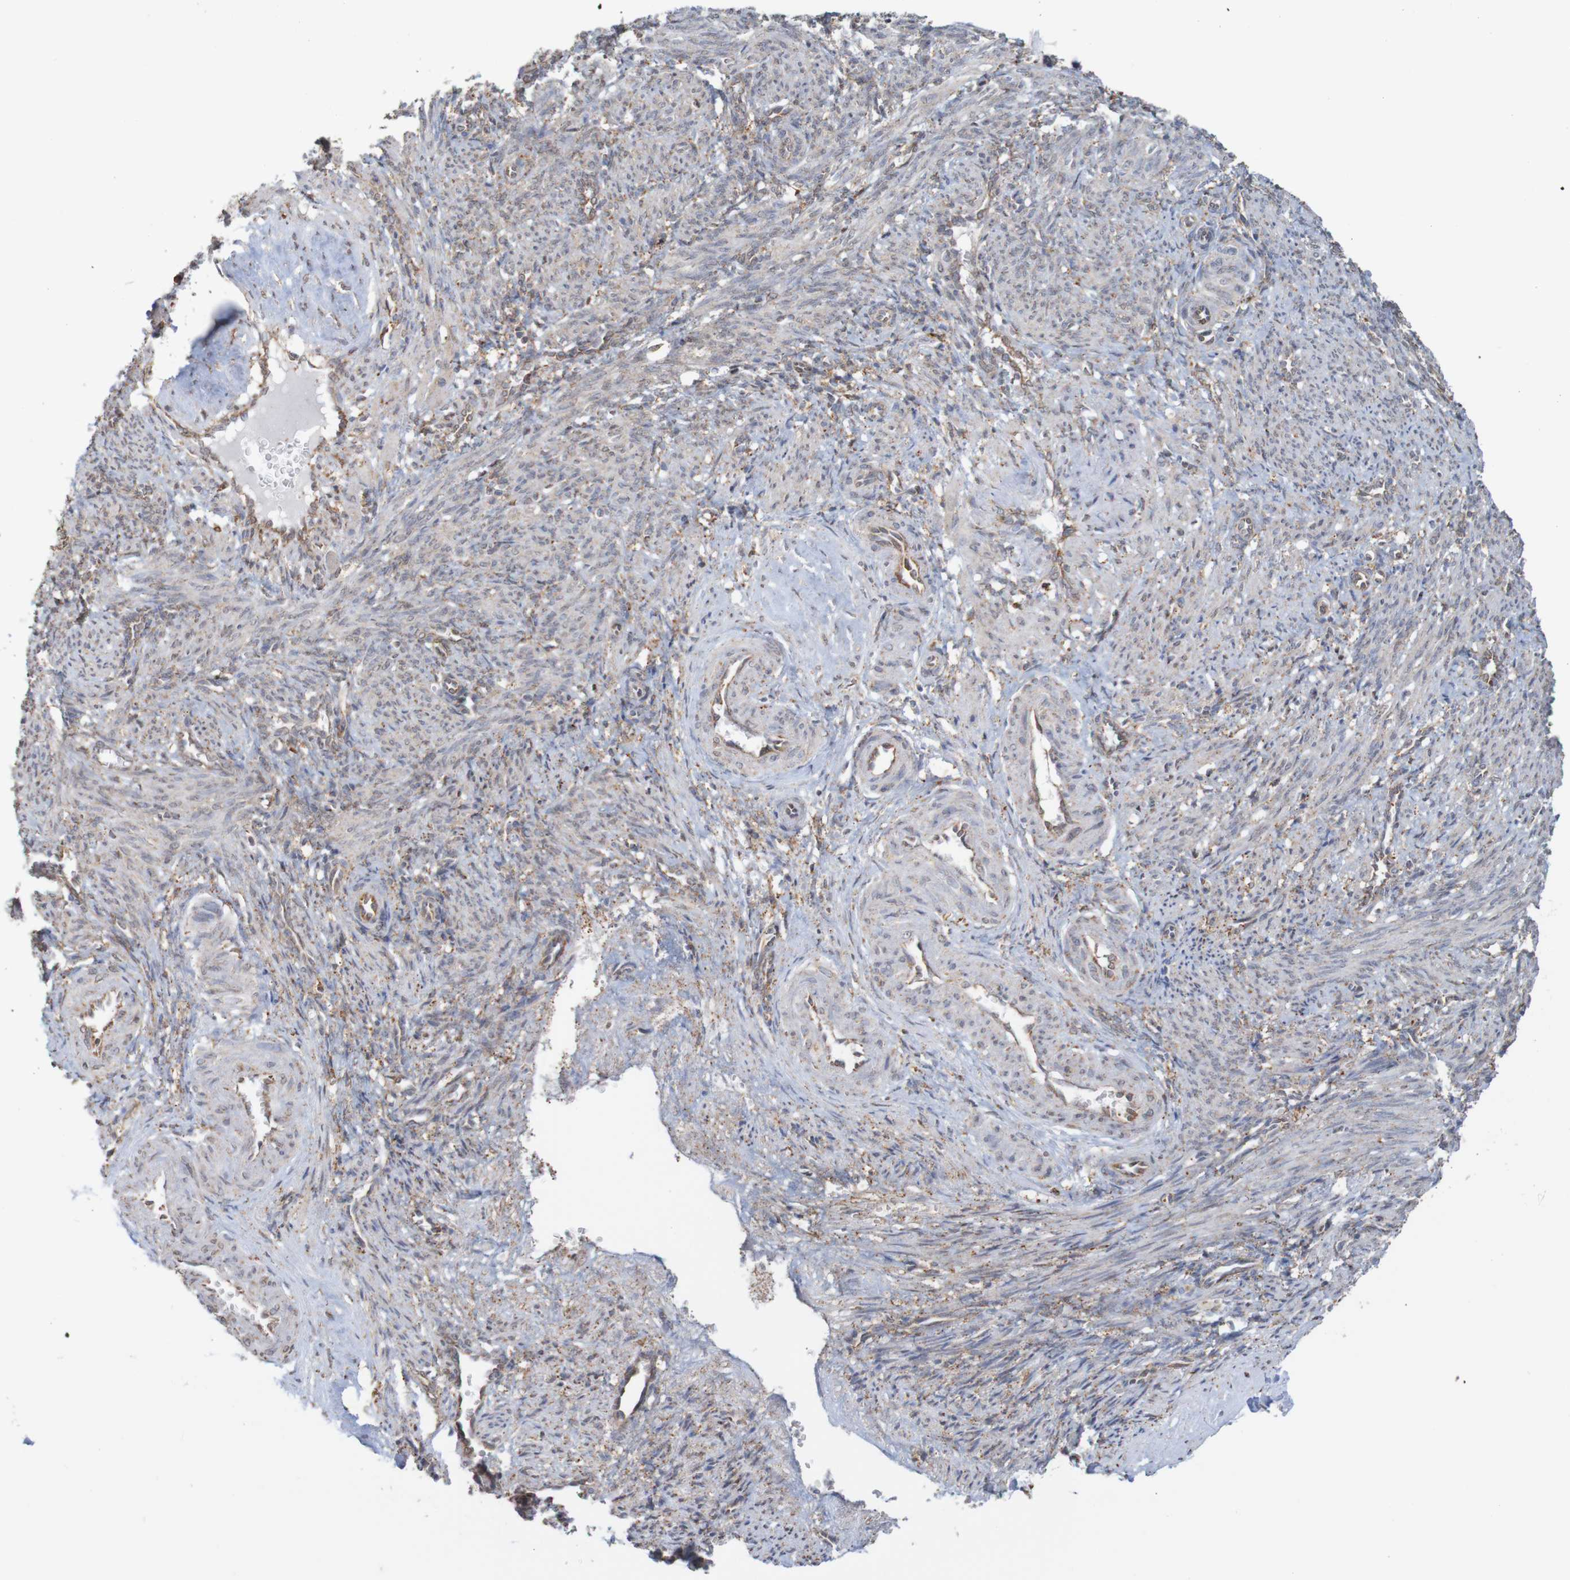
{"staining": {"intensity": "negative", "quantity": "none", "location": "none"}, "tissue": "smooth muscle", "cell_type": "Smooth muscle cells", "image_type": "normal", "snomed": [{"axis": "morphology", "description": "Normal tissue, NOS"}, {"axis": "topography", "description": "Endometrium"}], "caption": "This is an immunohistochemistry micrograph of unremarkable smooth muscle. There is no expression in smooth muscle cells.", "gene": "PDIA3", "patient": {"sex": "female", "age": 33}}